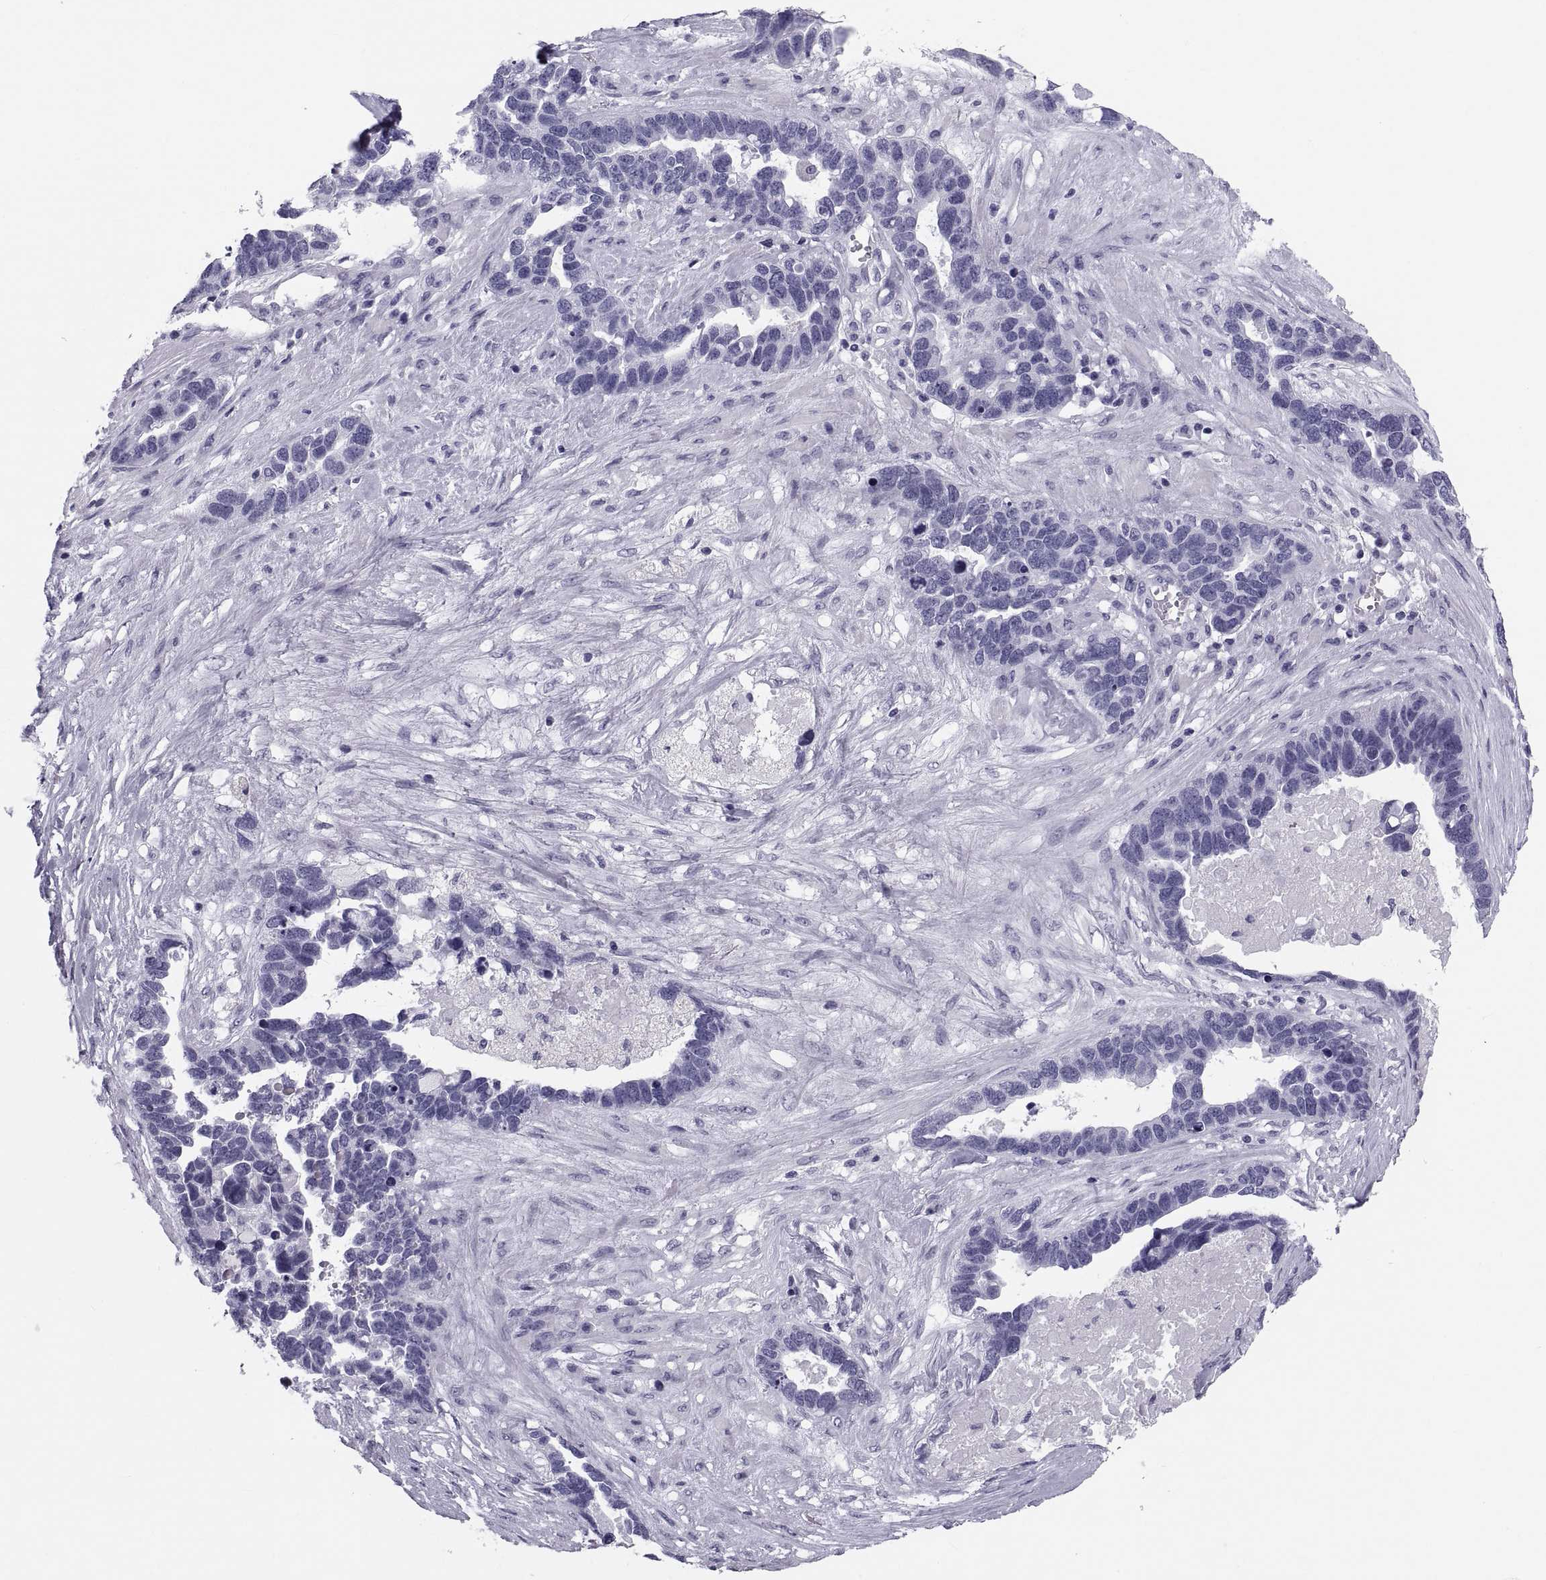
{"staining": {"intensity": "negative", "quantity": "none", "location": "none"}, "tissue": "ovarian cancer", "cell_type": "Tumor cells", "image_type": "cancer", "snomed": [{"axis": "morphology", "description": "Cystadenocarcinoma, serous, NOS"}, {"axis": "topography", "description": "Ovary"}], "caption": "This image is of ovarian cancer (serous cystadenocarcinoma) stained with immunohistochemistry (IHC) to label a protein in brown with the nuclei are counter-stained blue. There is no staining in tumor cells.", "gene": "CRISP1", "patient": {"sex": "female", "age": 54}}